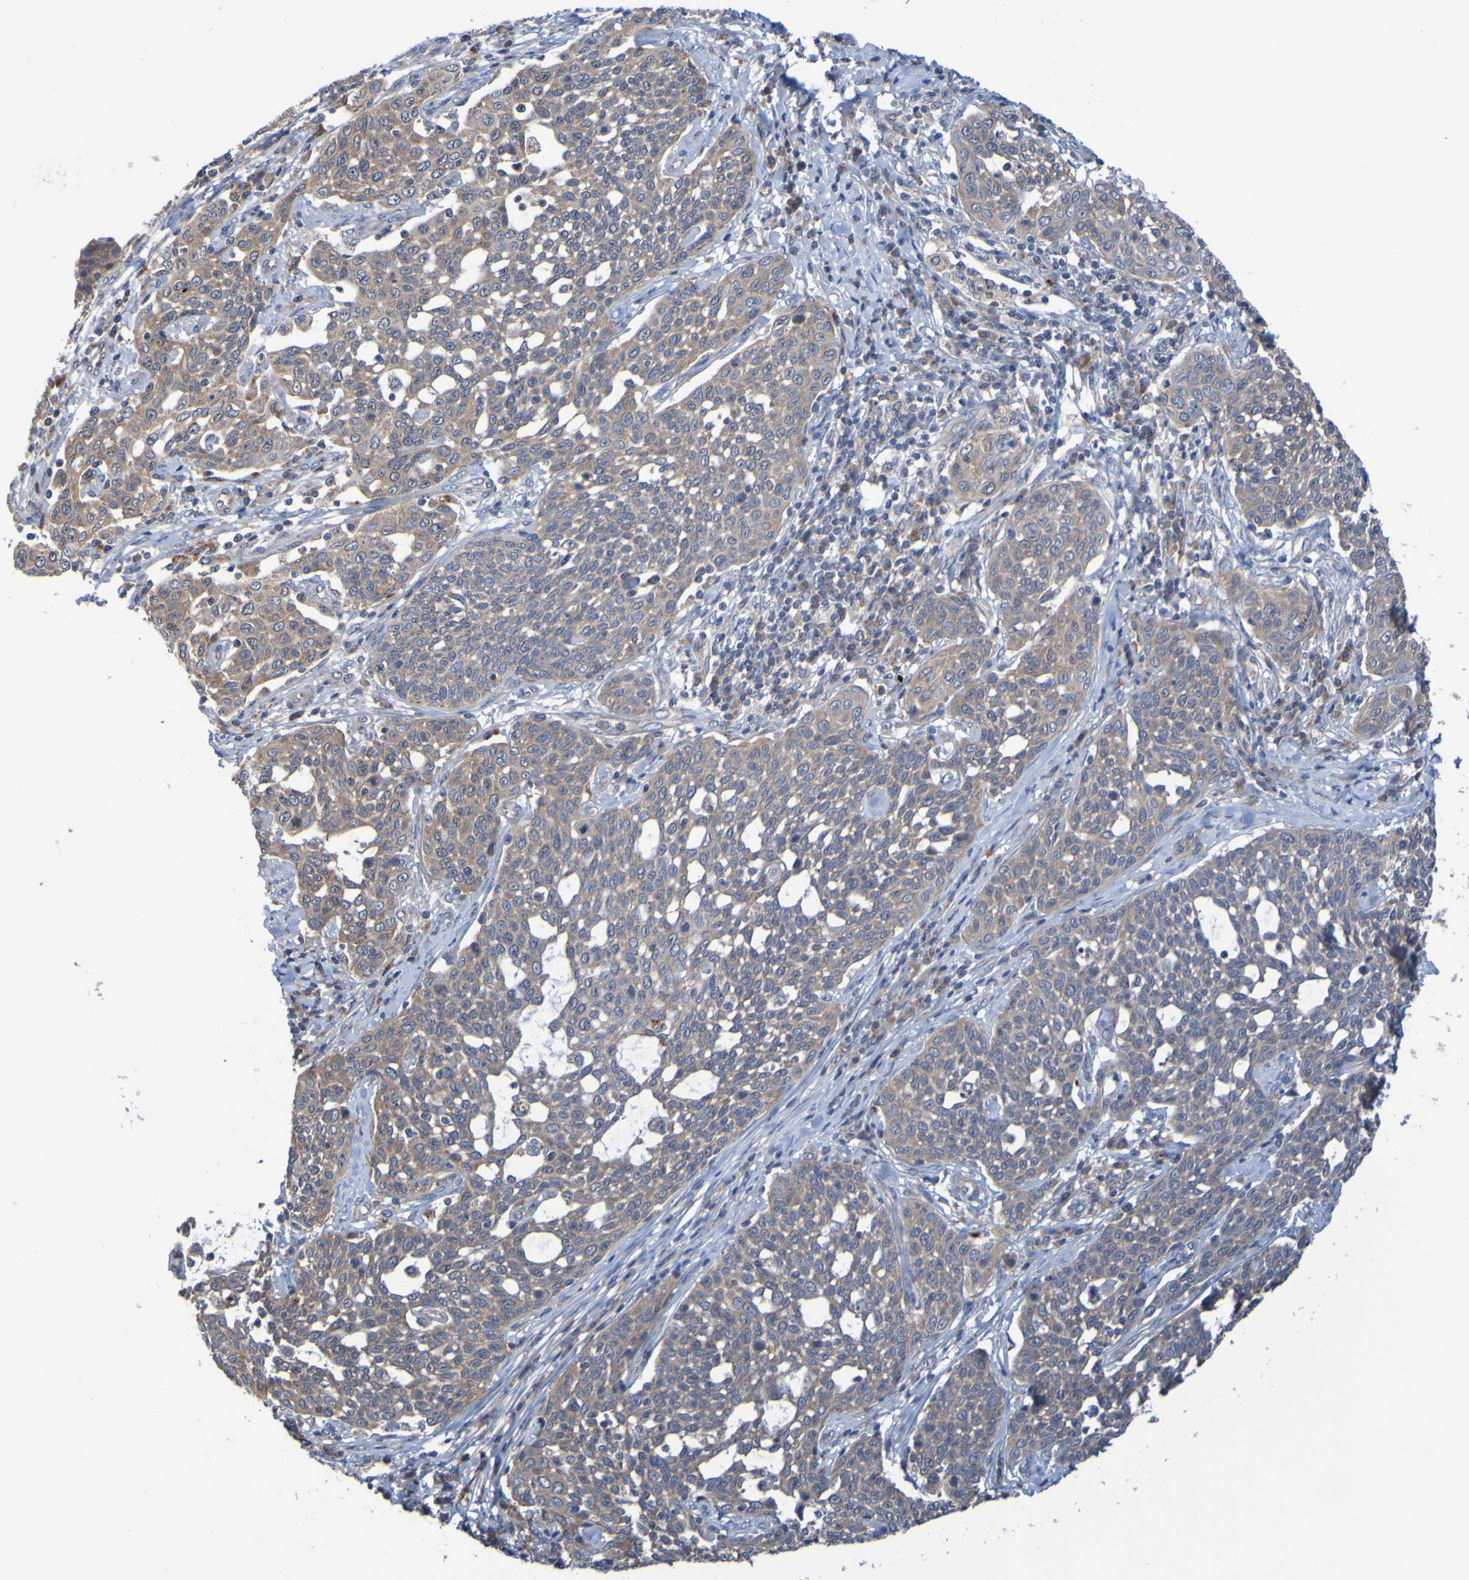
{"staining": {"intensity": "moderate", "quantity": ">75%", "location": "cytoplasmic/membranous"}, "tissue": "cervical cancer", "cell_type": "Tumor cells", "image_type": "cancer", "snomed": [{"axis": "morphology", "description": "Squamous cell carcinoma, NOS"}, {"axis": "topography", "description": "Cervix"}], "caption": "Moderate cytoplasmic/membranous expression is seen in about >75% of tumor cells in squamous cell carcinoma (cervical).", "gene": "SDK1", "patient": {"sex": "female", "age": 34}}